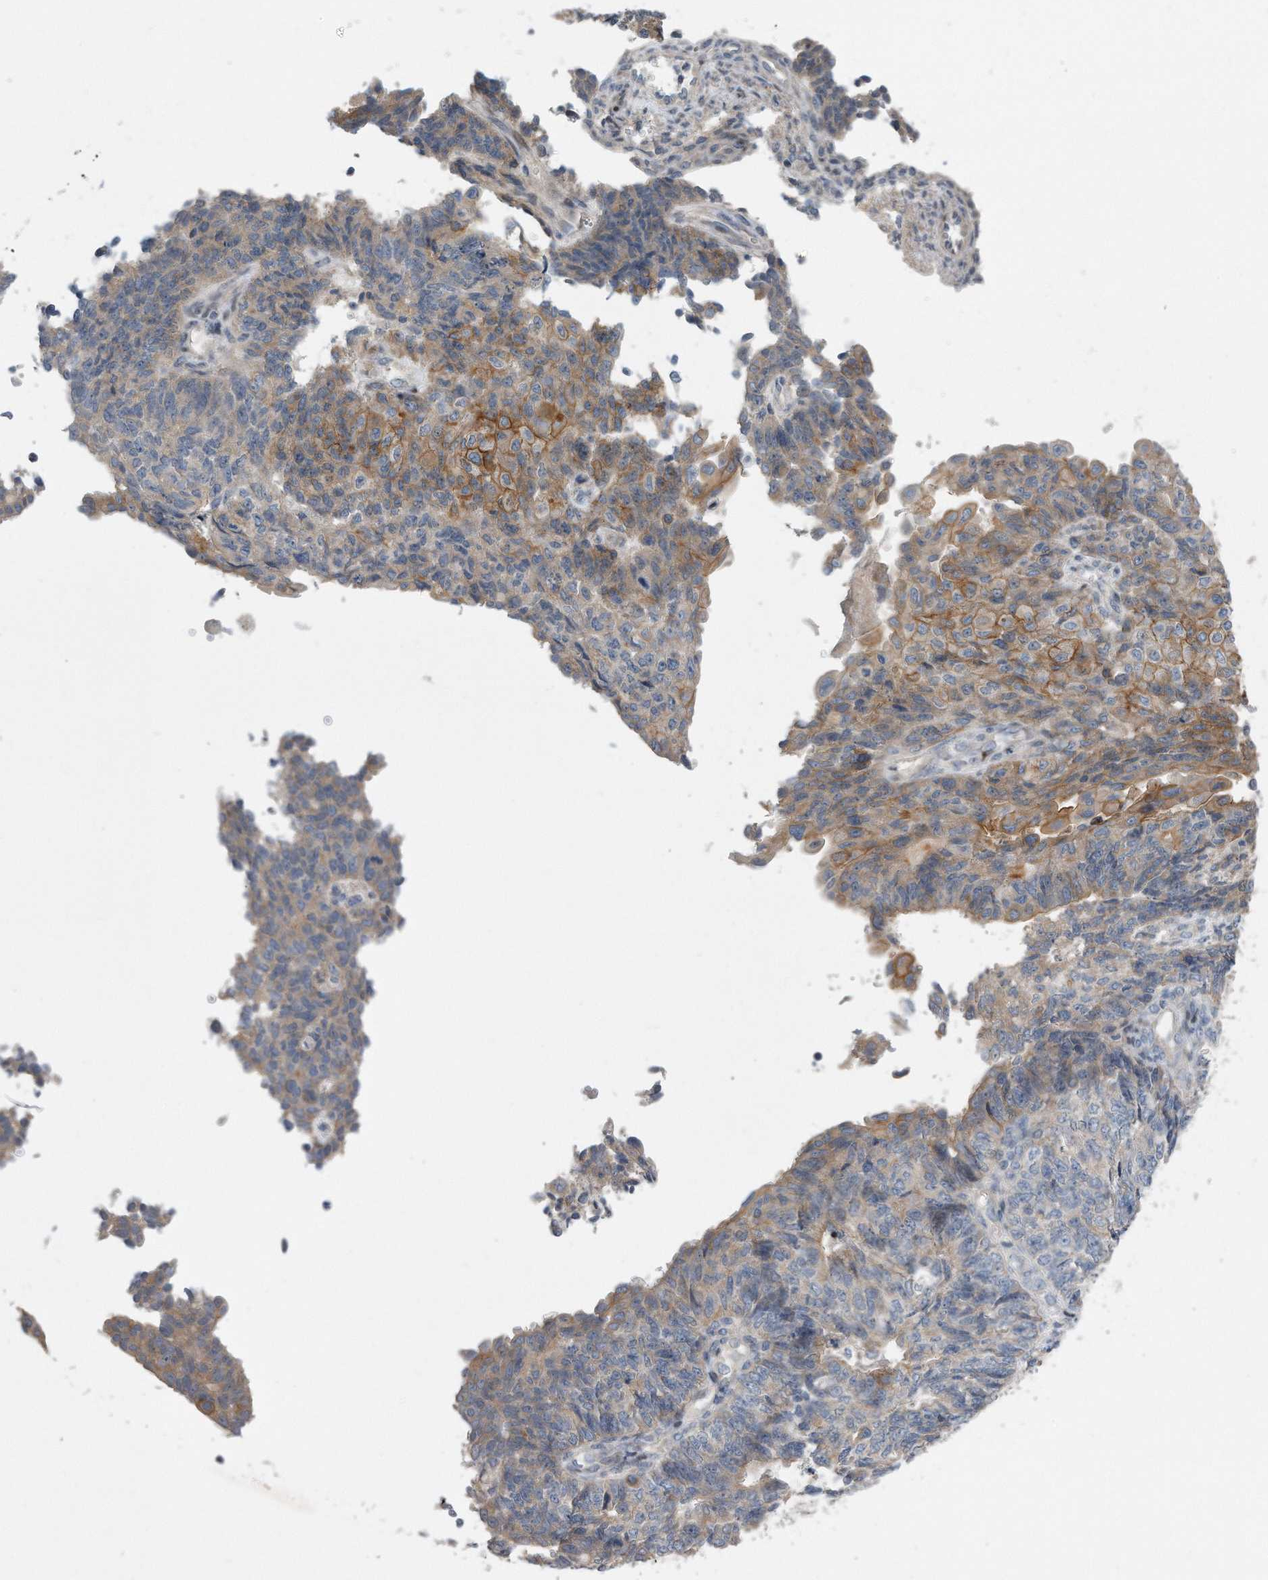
{"staining": {"intensity": "moderate", "quantity": "<25%", "location": "cytoplasmic/membranous"}, "tissue": "endometrial cancer", "cell_type": "Tumor cells", "image_type": "cancer", "snomed": [{"axis": "morphology", "description": "Adenocarcinoma, NOS"}, {"axis": "topography", "description": "Endometrium"}], "caption": "Immunohistochemistry of human endometrial cancer demonstrates low levels of moderate cytoplasmic/membranous staining in about <25% of tumor cells. (DAB IHC with brightfield microscopy, high magnification).", "gene": "CDH12", "patient": {"sex": "female", "age": 32}}